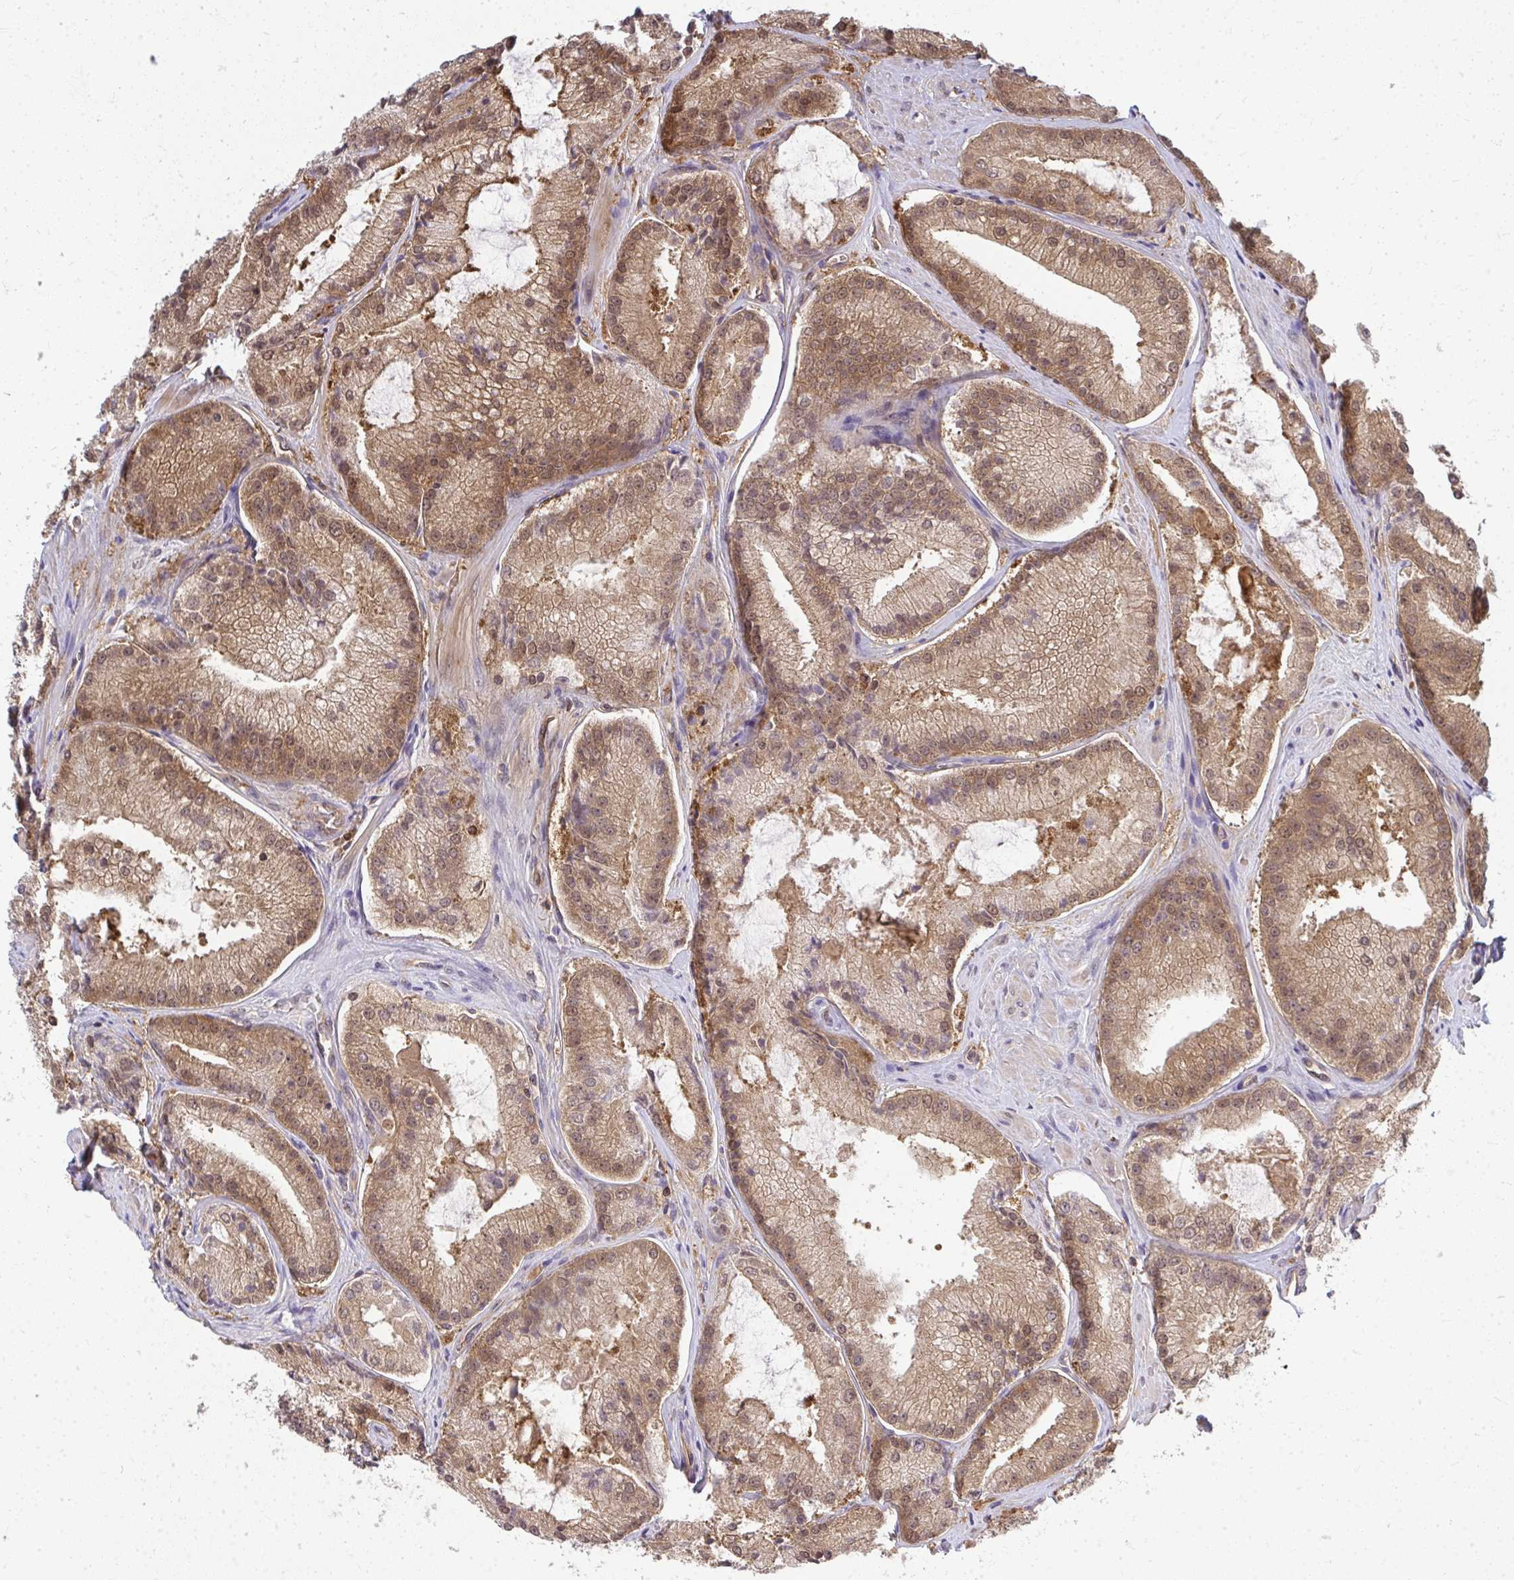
{"staining": {"intensity": "moderate", "quantity": ">75%", "location": "cytoplasmic/membranous,nuclear"}, "tissue": "prostate cancer", "cell_type": "Tumor cells", "image_type": "cancer", "snomed": [{"axis": "morphology", "description": "Adenocarcinoma, High grade"}, {"axis": "topography", "description": "Prostate"}], "caption": "This is an image of immunohistochemistry staining of prostate cancer (adenocarcinoma (high-grade)), which shows moderate expression in the cytoplasmic/membranous and nuclear of tumor cells.", "gene": "HDHD2", "patient": {"sex": "male", "age": 73}}